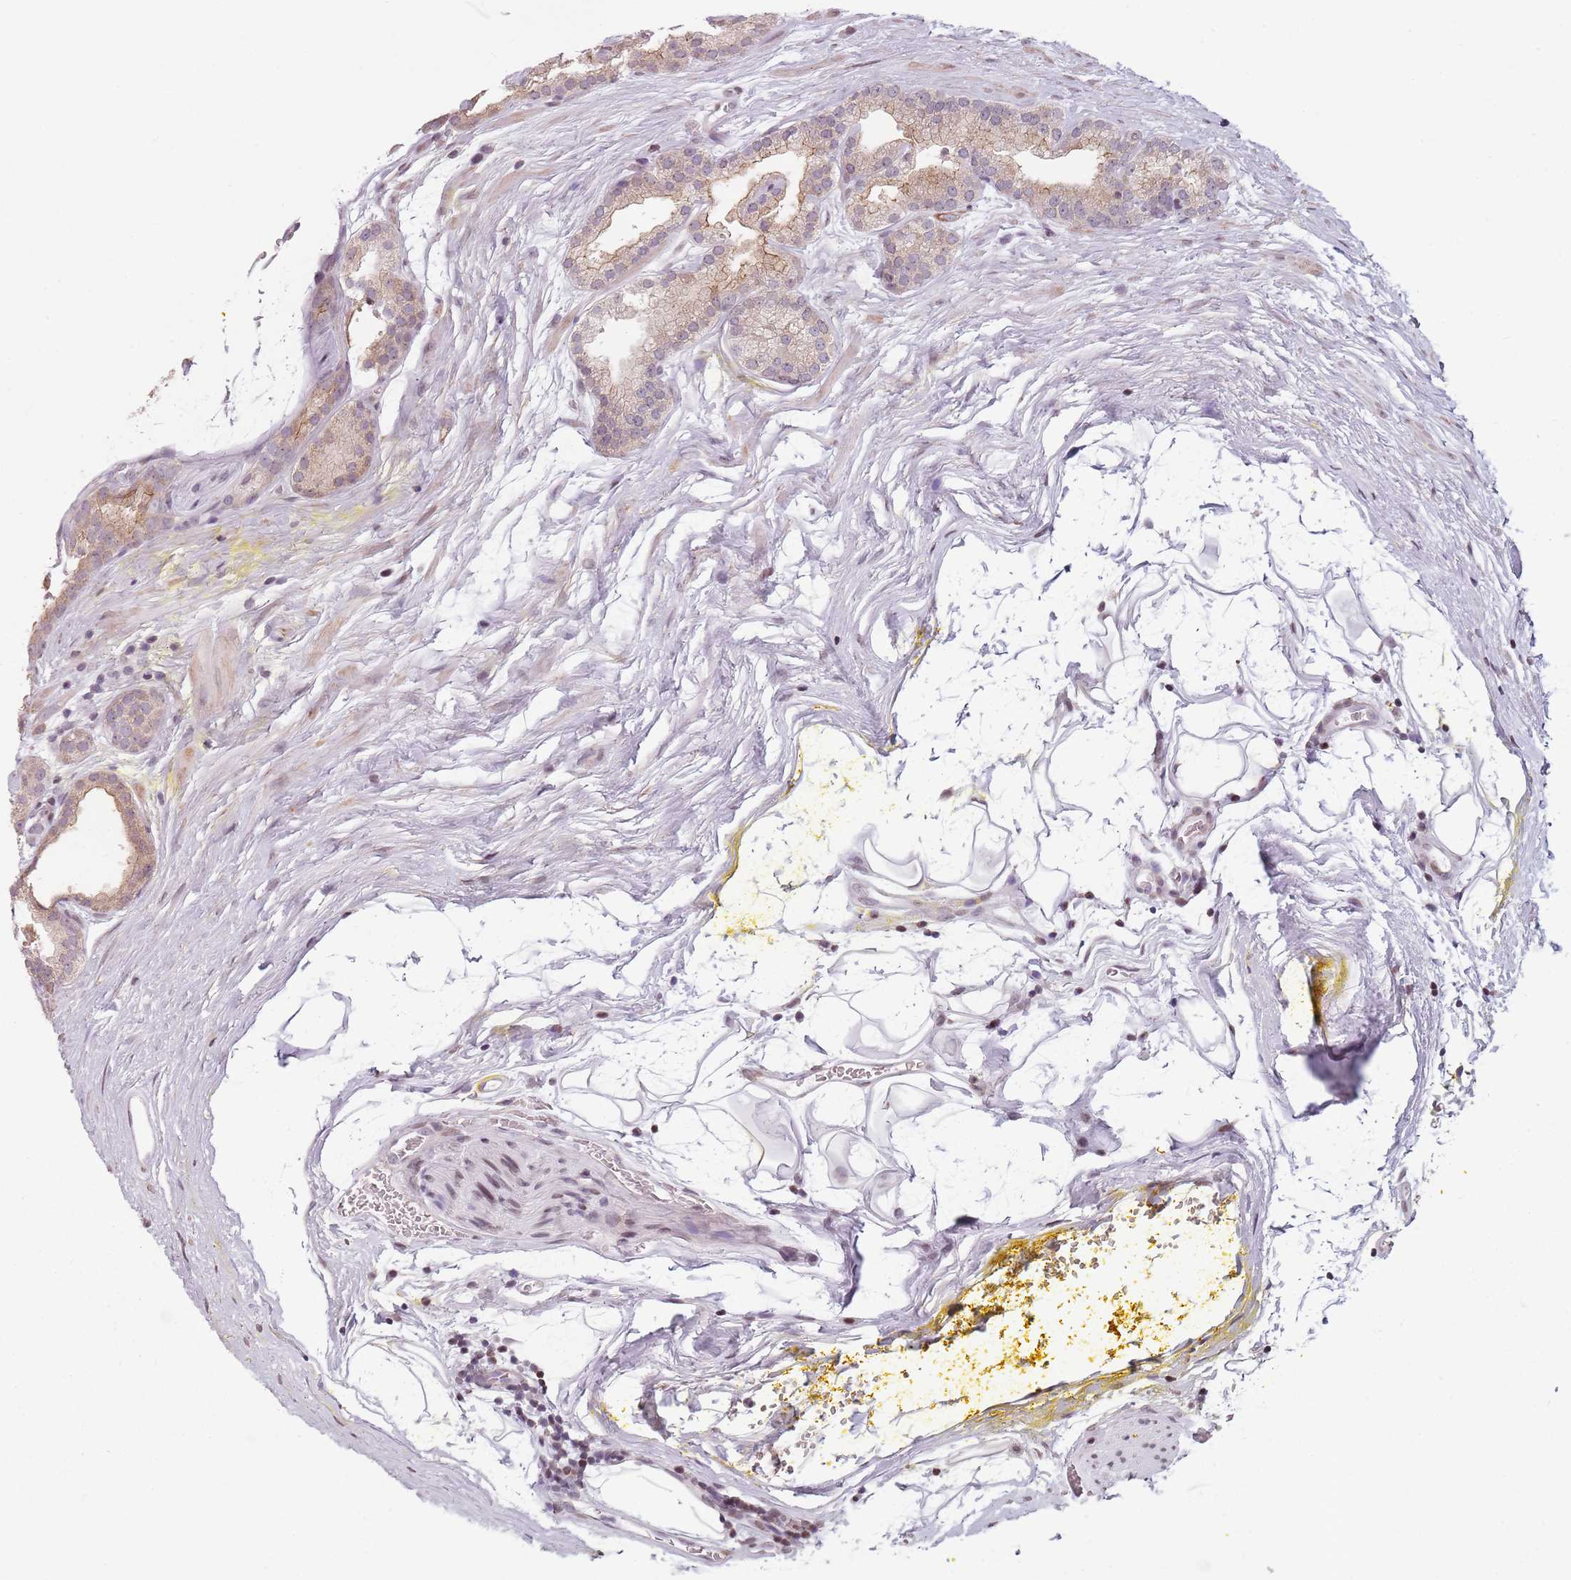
{"staining": {"intensity": "weak", "quantity": "25%-75%", "location": "cytoplasmic/membranous"}, "tissue": "prostate cancer", "cell_type": "Tumor cells", "image_type": "cancer", "snomed": [{"axis": "morphology", "description": "Adenocarcinoma, High grade"}, {"axis": "topography", "description": "Prostate"}], "caption": "Protein staining reveals weak cytoplasmic/membranous staining in about 25%-75% of tumor cells in high-grade adenocarcinoma (prostate).", "gene": "TMC4", "patient": {"sex": "male", "age": 72}}